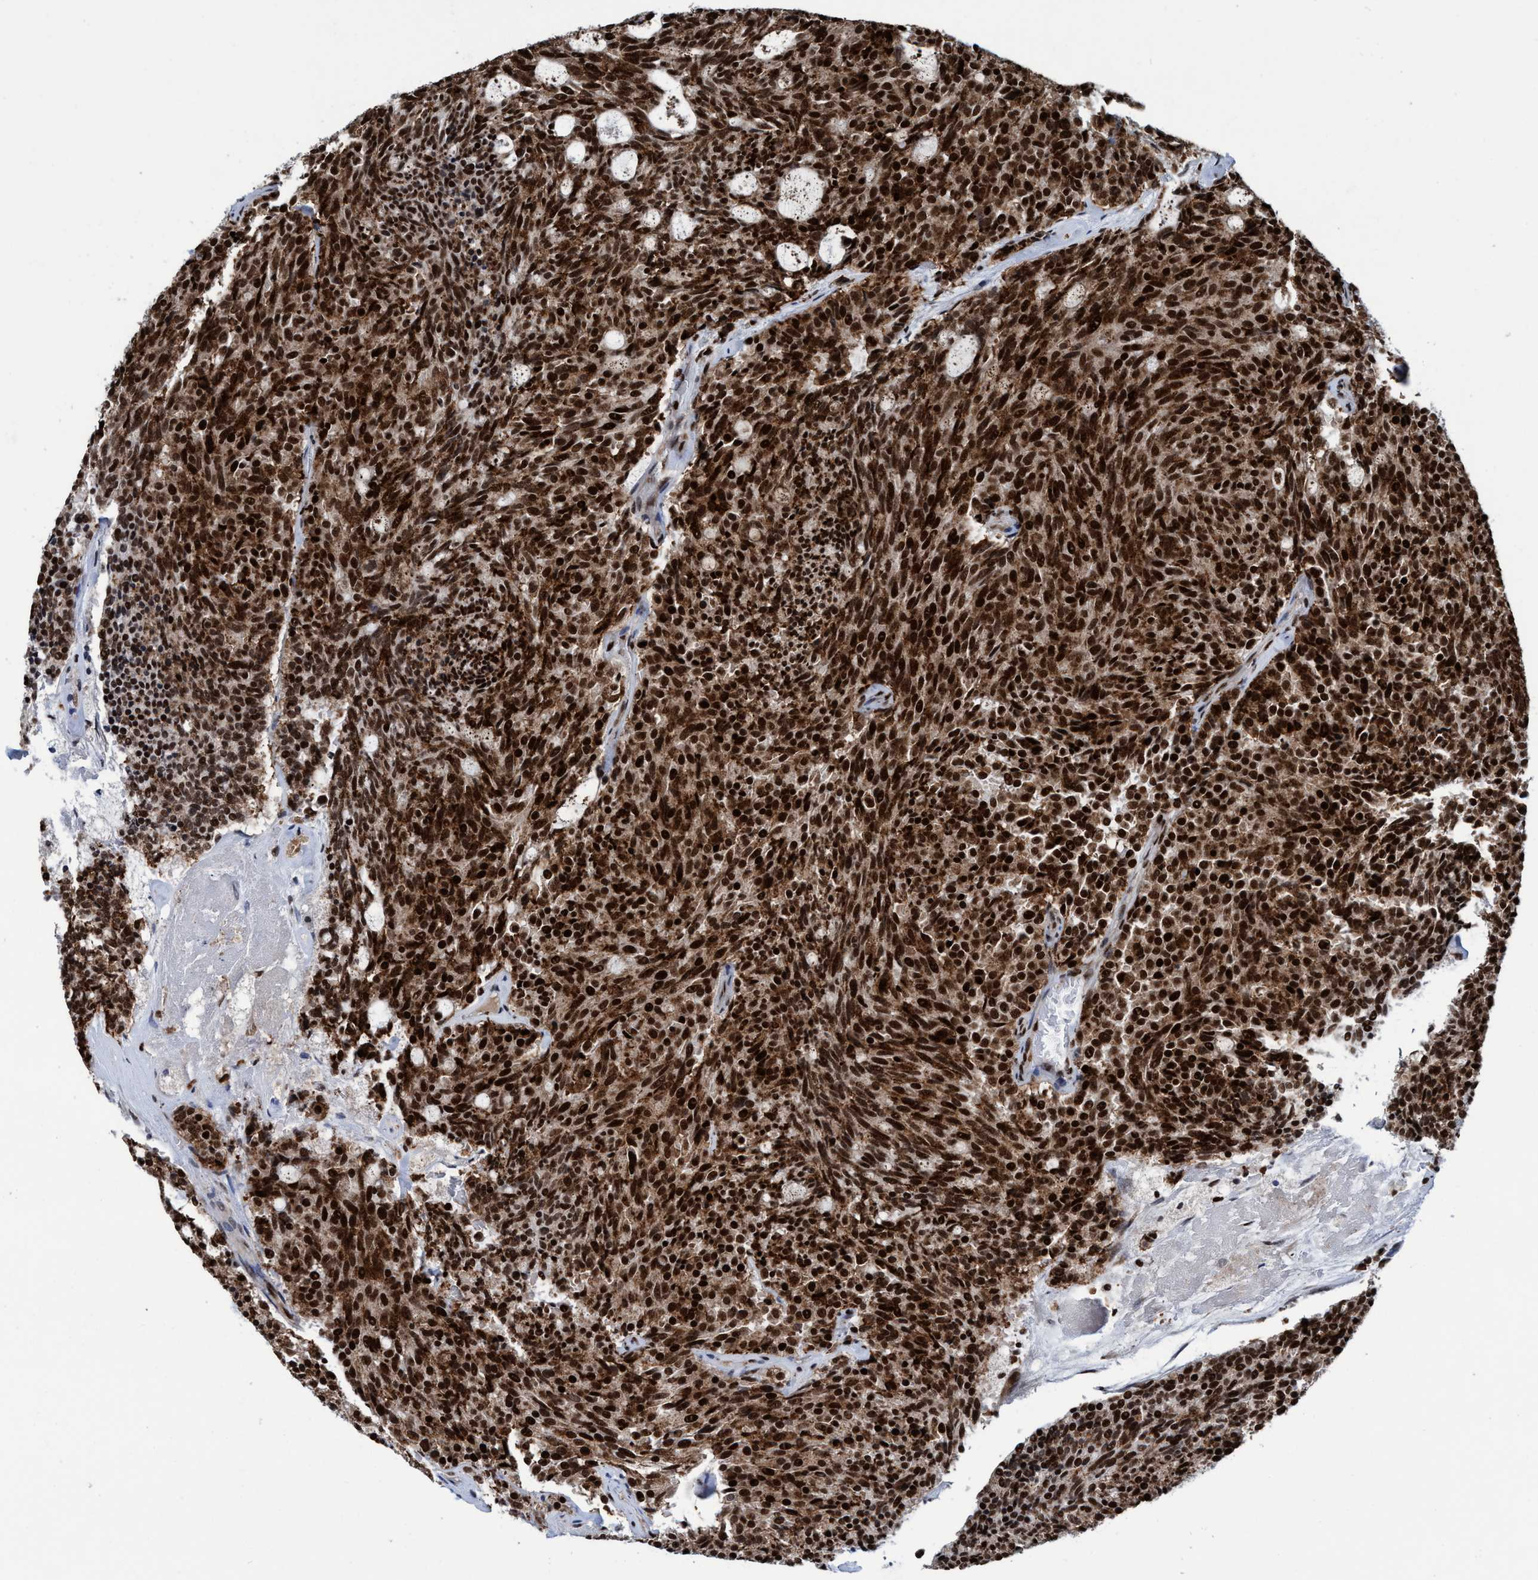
{"staining": {"intensity": "strong", "quantity": ">75%", "location": "cytoplasmic/membranous,nuclear"}, "tissue": "carcinoid", "cell_type": "Tumor cells", "image_type": "cancer", "snomed": [{"axis": "morphology", "description": "Carcinoid, malignant, NOS"}, {"axis": "topography", "description": "Pancreas"}], "caption": "Carcinoid stained with a protein marker displays strong staining in tumor cells.", "gene": "TOPBP1", "patient": {"sex": "female", "age": 54}}